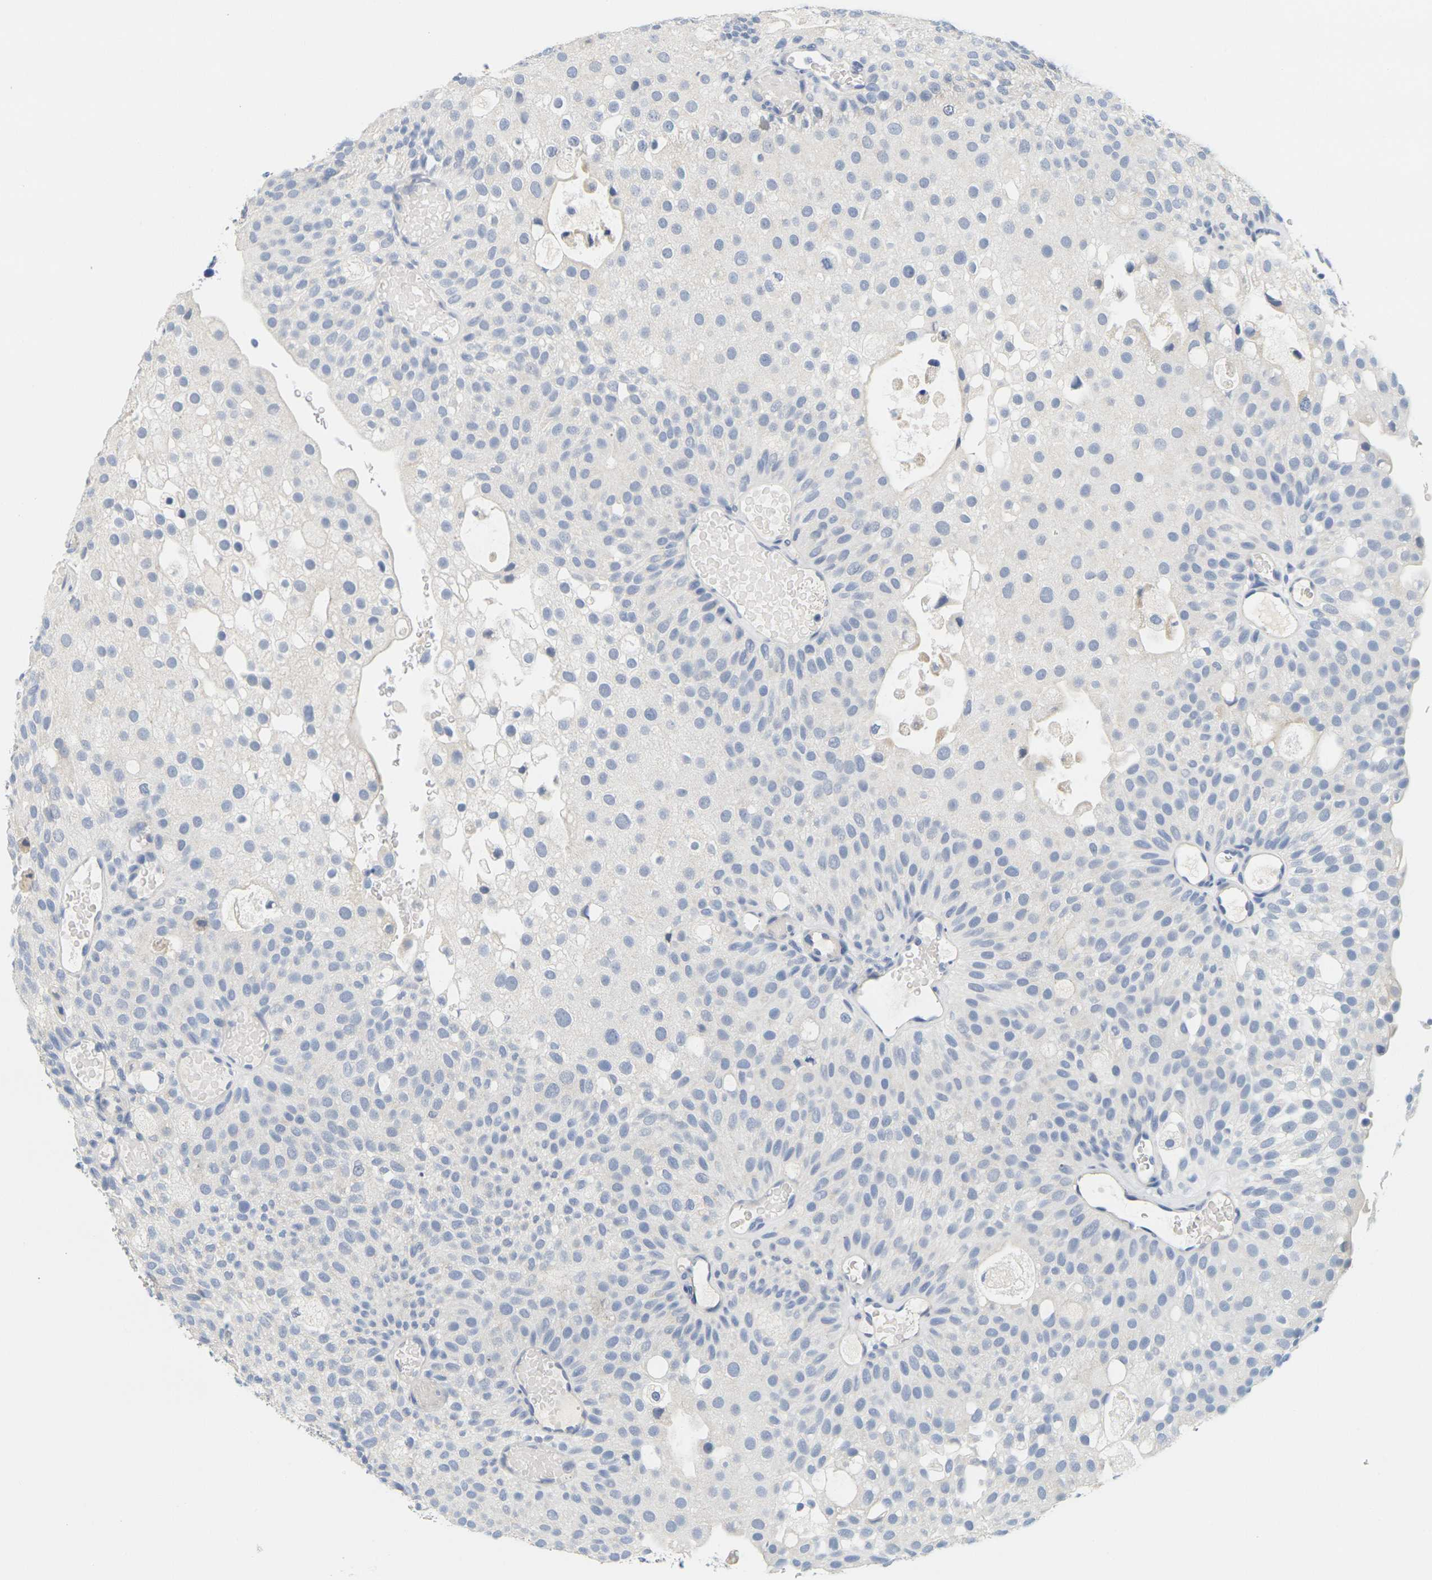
{"staining": {"intensity": "negative", "quantity": "none", "location": "none"}, "tissue": "urothelial cancer", "cell_type": "Tumor cells", "image_type": "cancer", "snomed": [{"axis": "morphology", "description": "Urothelial carcinoma, Low grade"}, {"axis": "topography", "description": "Urinary bladder"}], "caption": "Tumor cells show no significant protein staining in low-grade urothelial carcinoma.", "gene": "KLK5", "patient": {"sex": "male", "age": 78}}